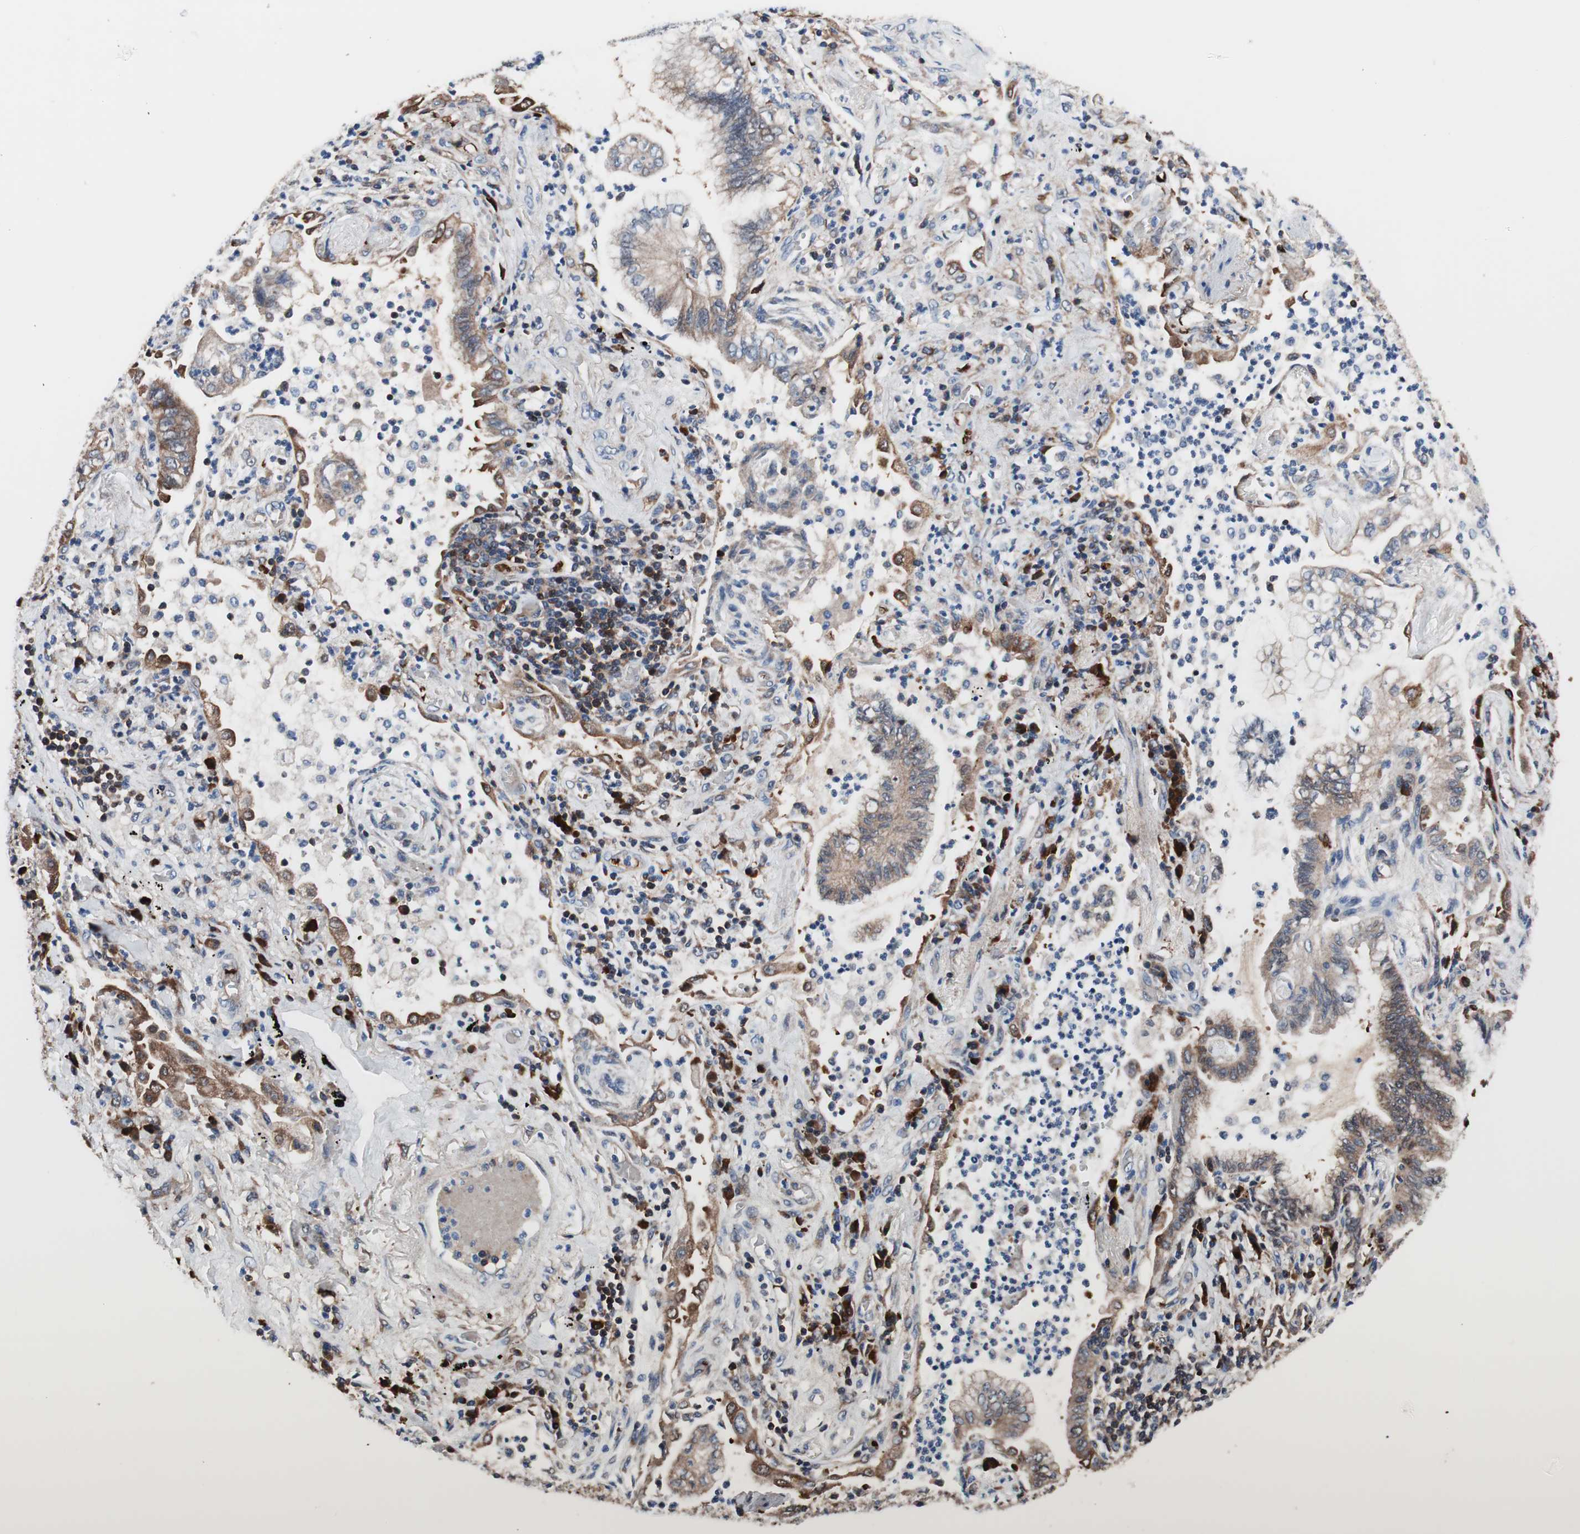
{"staining": {"intensity": "weak", "quantity": ">75%", "location": "cytoplasmic/membranous"}, "tissue": "lung cancer", "cell_type": "Tumor cells", "image_type": "cancer", "snomed": [{"axis": "morphology", "description": "Normal tissue, NOS"}, {"axis": "morphology", "description": "Adenocarcinoma, NOS"}, {"axis": "topography", "description": "Bronchus"}, {"axis": "topography", "description": "Lung"}], "caption": "There is low levels of weak cytoplasmic/membranous staining in tumor cells of lung cancer (adenocarcinoma), as demonstrated by immunohistochemical staining (brown color).", "gene": "PRDX2", "patient": {"sex": "female", "age": 70}}